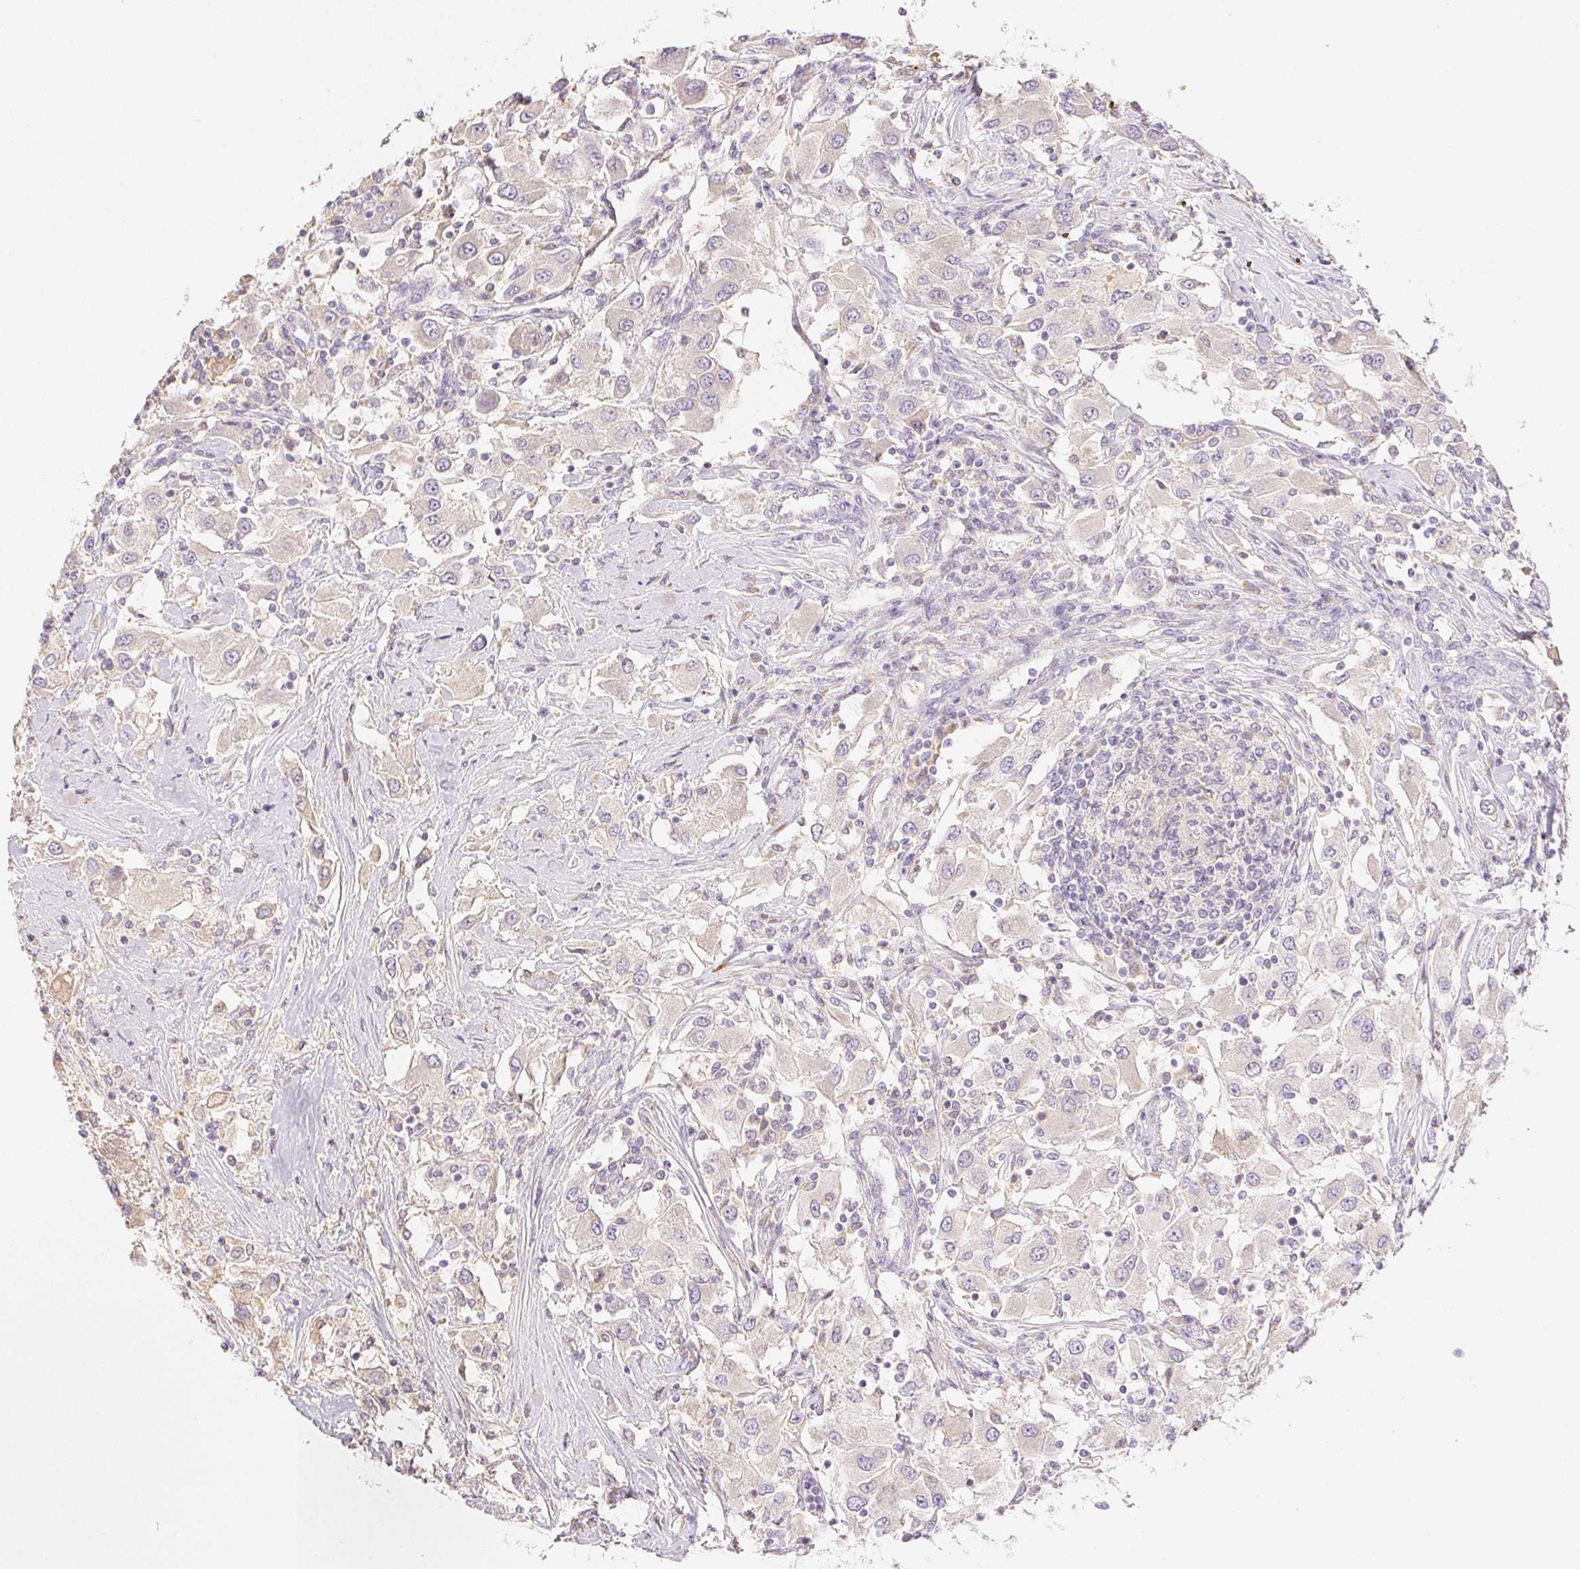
{"staining": {"intensity": "negative", "quantity": "none", "location": "none"}, "tissue": "renal cancer", "cell_type": "Tumor cells", "image_type": "cancer", "snomed": [{"axis": "morphology", "description": "Adenocarcinoma, NOS"}, {"axis": "topography", "description": "Kidney"}], "caption": "Immunohistochemistry histopathology image of human renal adenocarcinoma stained for a protein (brown), which exhibits no staining in tumor cells.", "gene": "ACVR1B", "patient": {"sex": "female", "age": 67}}